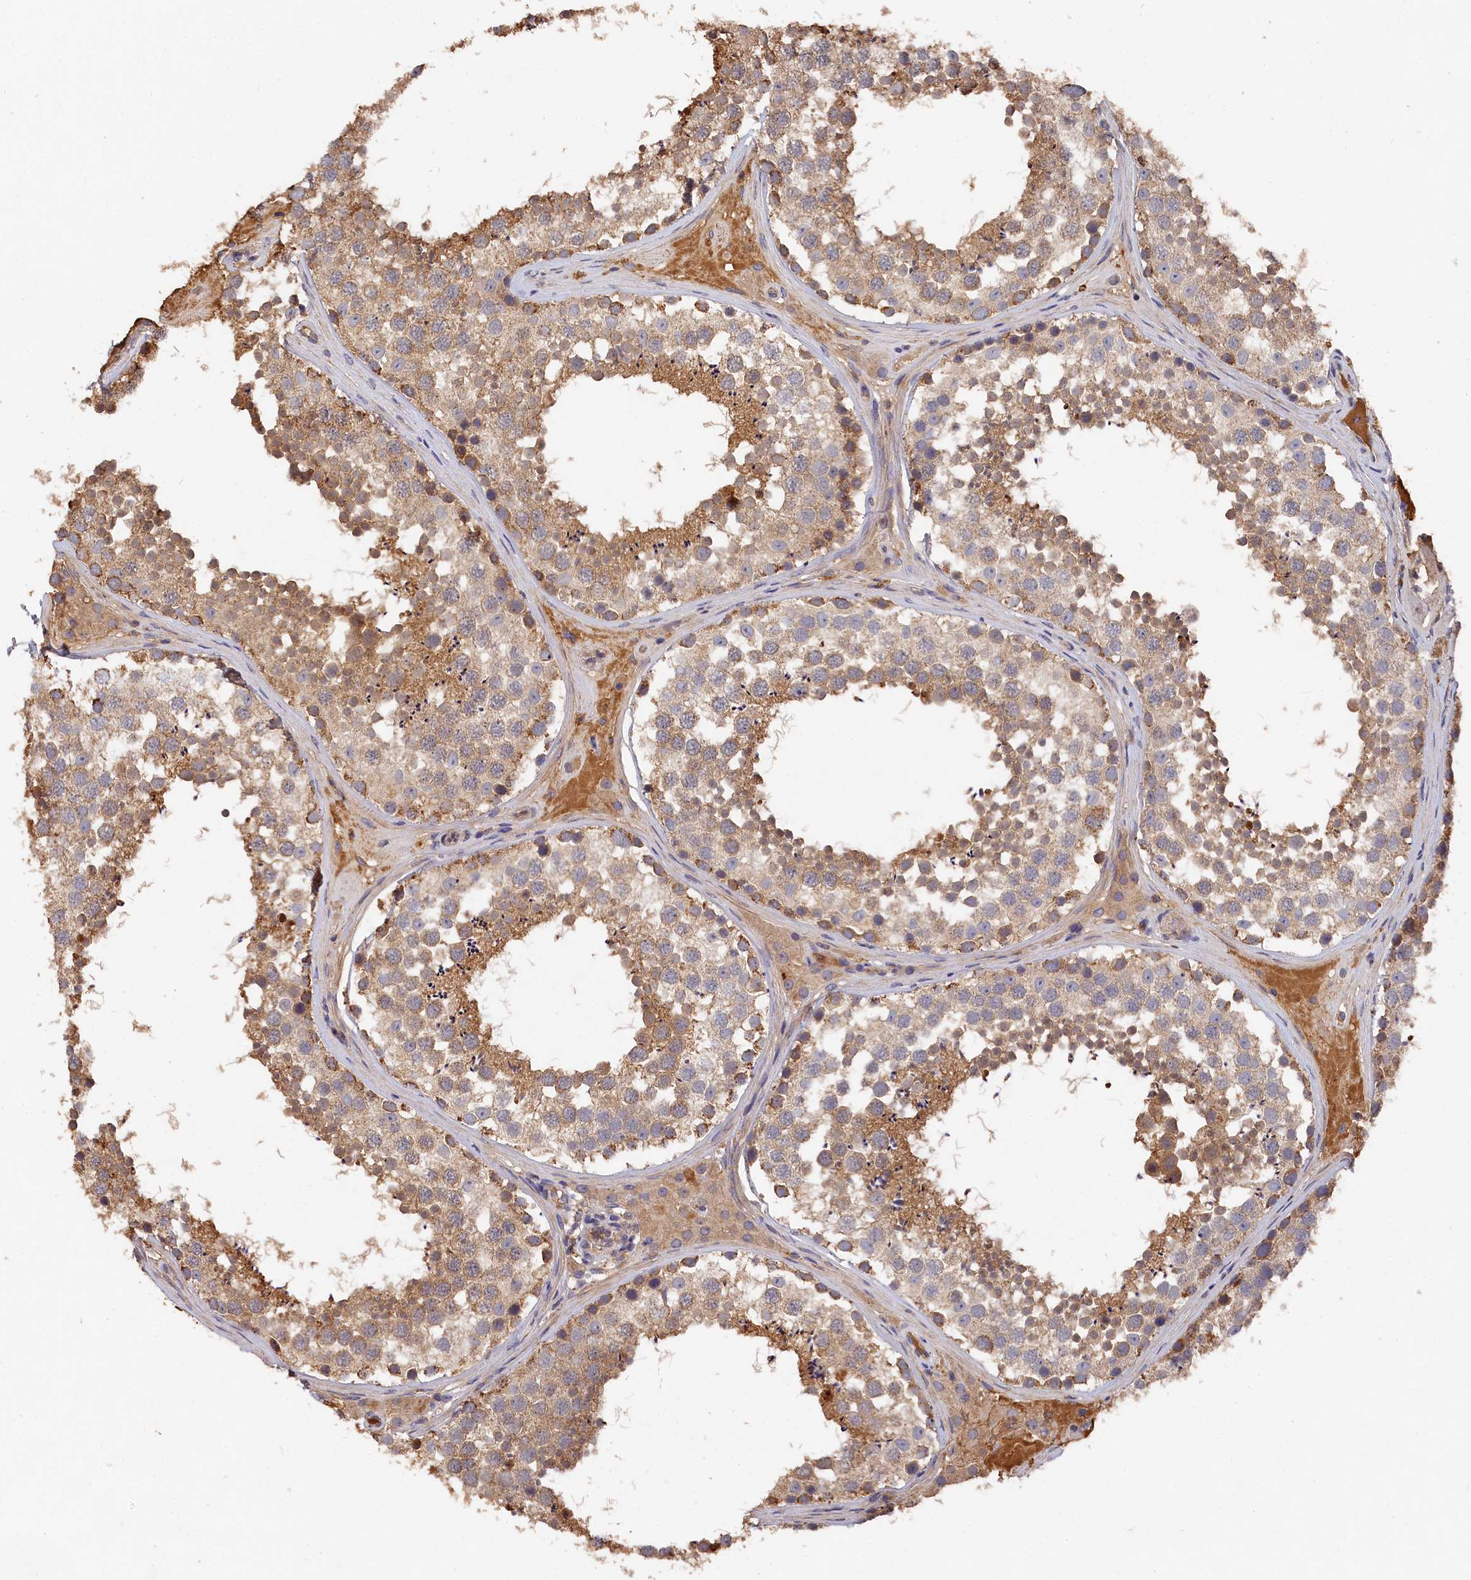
{"staining": {"intensity": "moderate", "quantity": ">75%", "location": "cytoplasmic/membranous"}, "tissue": "testis", "cell_type": "Cells in seminiferous ducts", "image_type": "normal", "snomed": [{"axis": "morphology", "description": "Normal tissue, NOS"}, {"axis": "topography", "description": "Testis"}], "caption": "This photomicrograph reveals IHC staining of benign testis, with medium moderate cytoplasmic/membranous positivity in about >75% of cells in seminiferous ducts.", "gene": "DHRS11", "patient": {"sex": "male", "age": 46}}